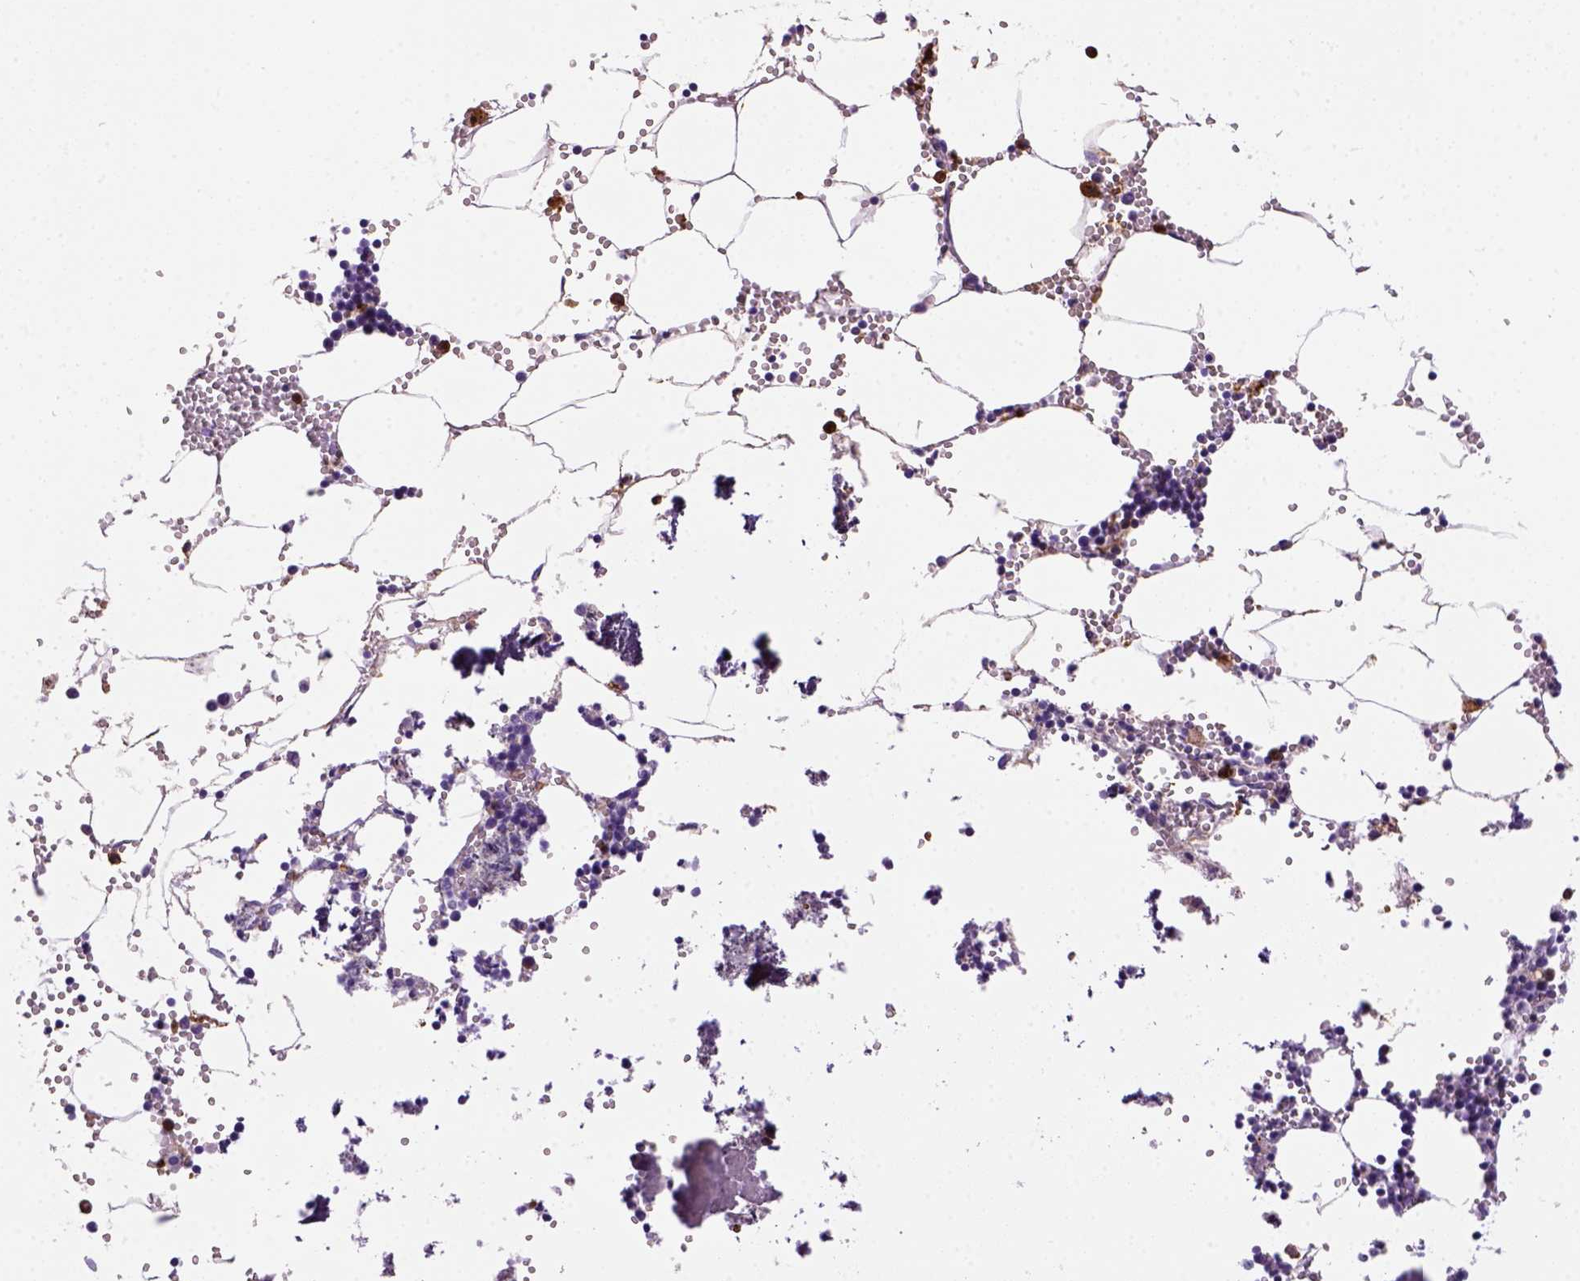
{"staining": {"intensity": "strong", "quantity": "<25%", "location": "cytoplasmic/membranous"}, "tissue": "bone marrow", "cell_type": "Hematopoietic cells", "image_type": "normal", "snomed": [{"axis": "morphology", "description": "Normal tissue, NOS"}, {"axis": "topography", "description": "Bone marrow"}], "caption": "A micrograph of human bone marrow stained for a protein displays strong cytoplasmic/membranous brown staining in hematopoietic cells.", "gene": "CD14", "patient": {"sex": "male", "age": 54}}